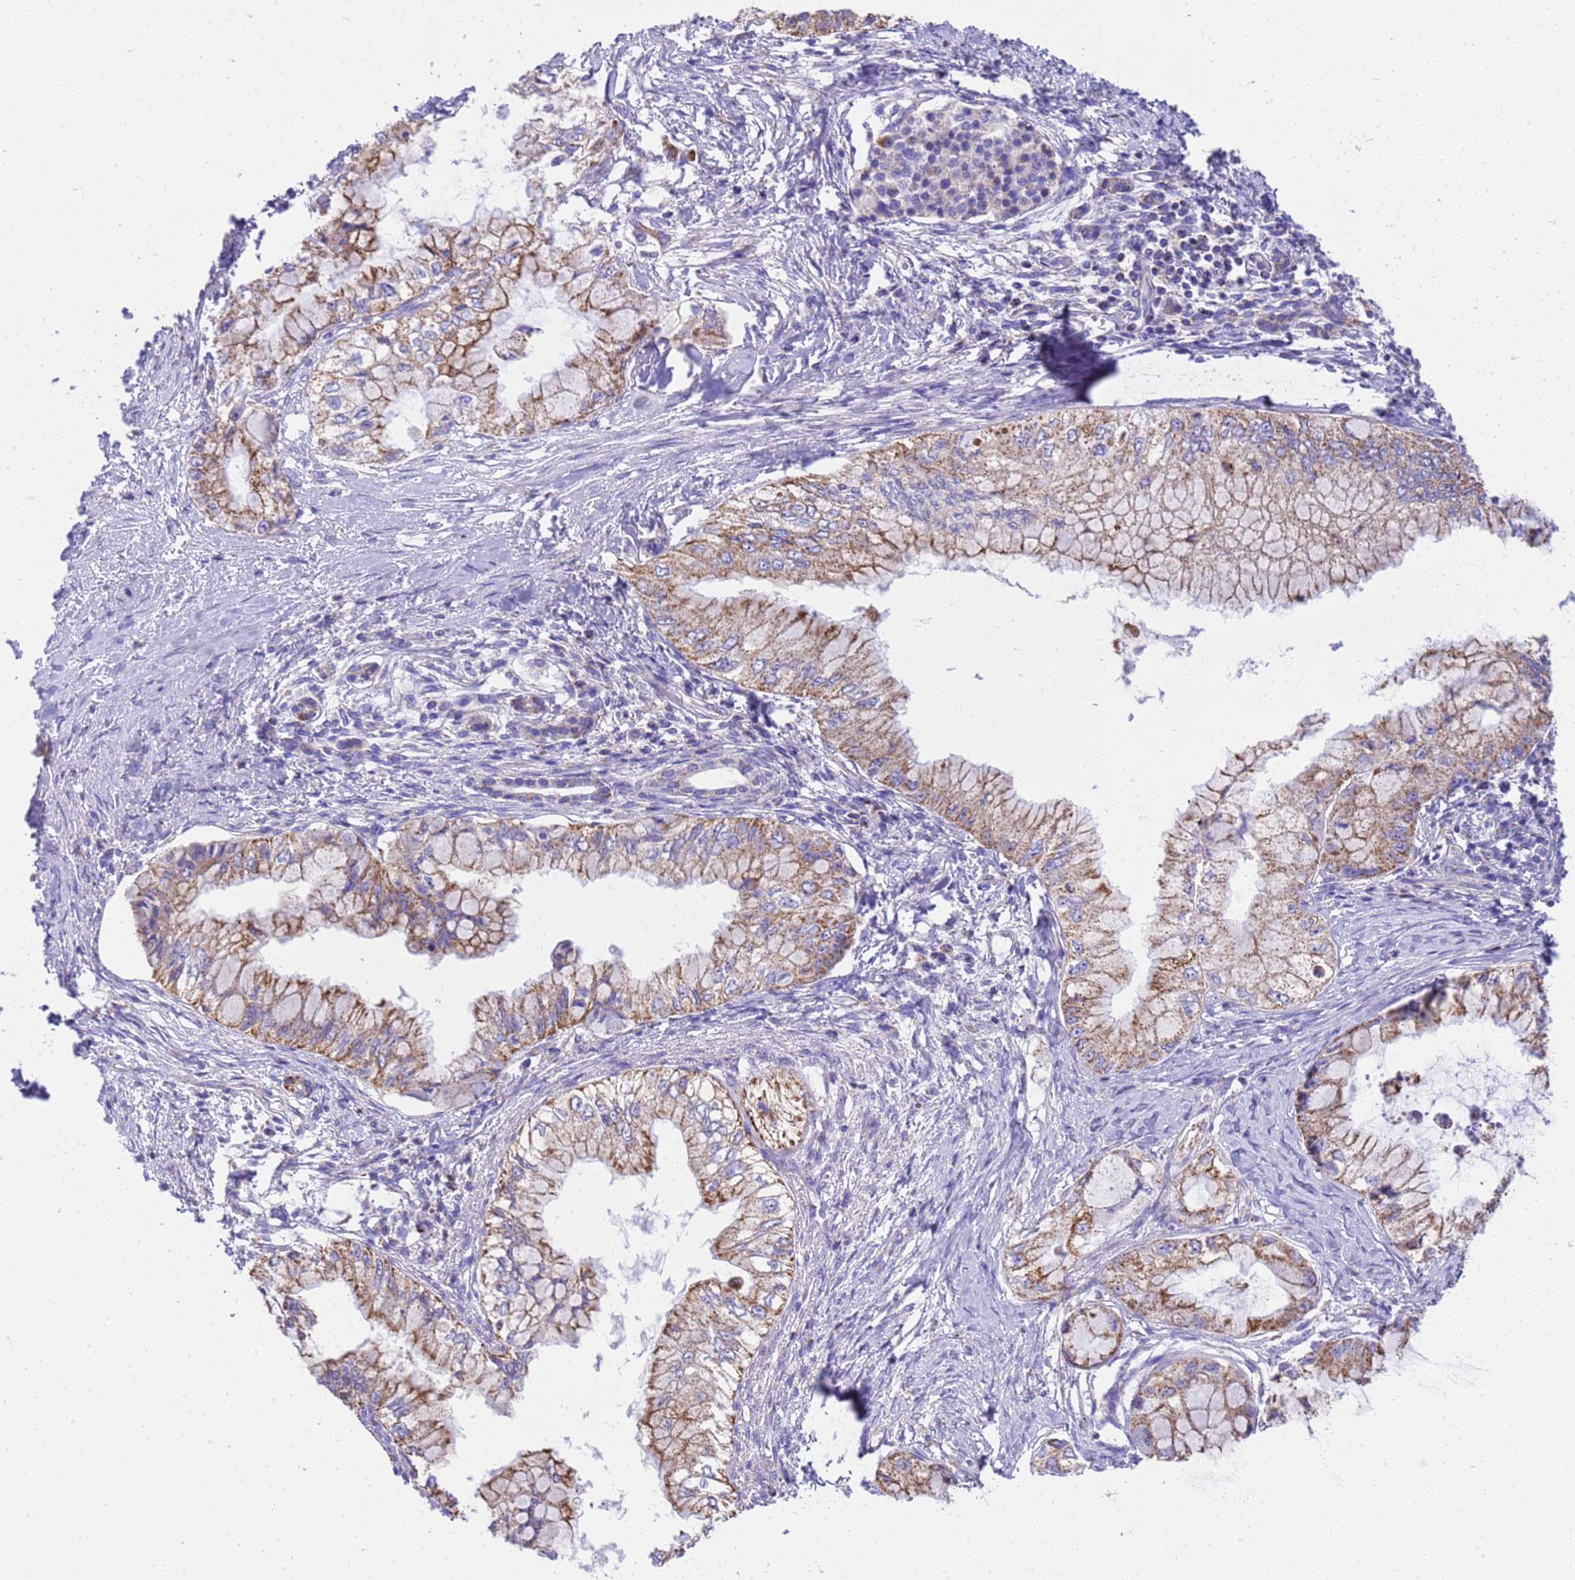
{"staining": {"intensity": "moderate", "quantity": ">75%", "location": "cytoplasmic/membranous"}, "tissue": "pancreatic cancer", "cell_type": "Tumor cells", "image_type": "cancer", "snomed": [{"axis": "morphology", "description": "Adenocarcinoma, NOS"}, {"axis": "topography", "description": "Pancreas"}], "caption": "This image exhibits IHC staining of pancreatic cancer, with medium moderate cytoplasmic/membranous staining in about >75% of tumor cells.", "gene": "RNF165", "patient": {"sex": "male", "age": 48}}